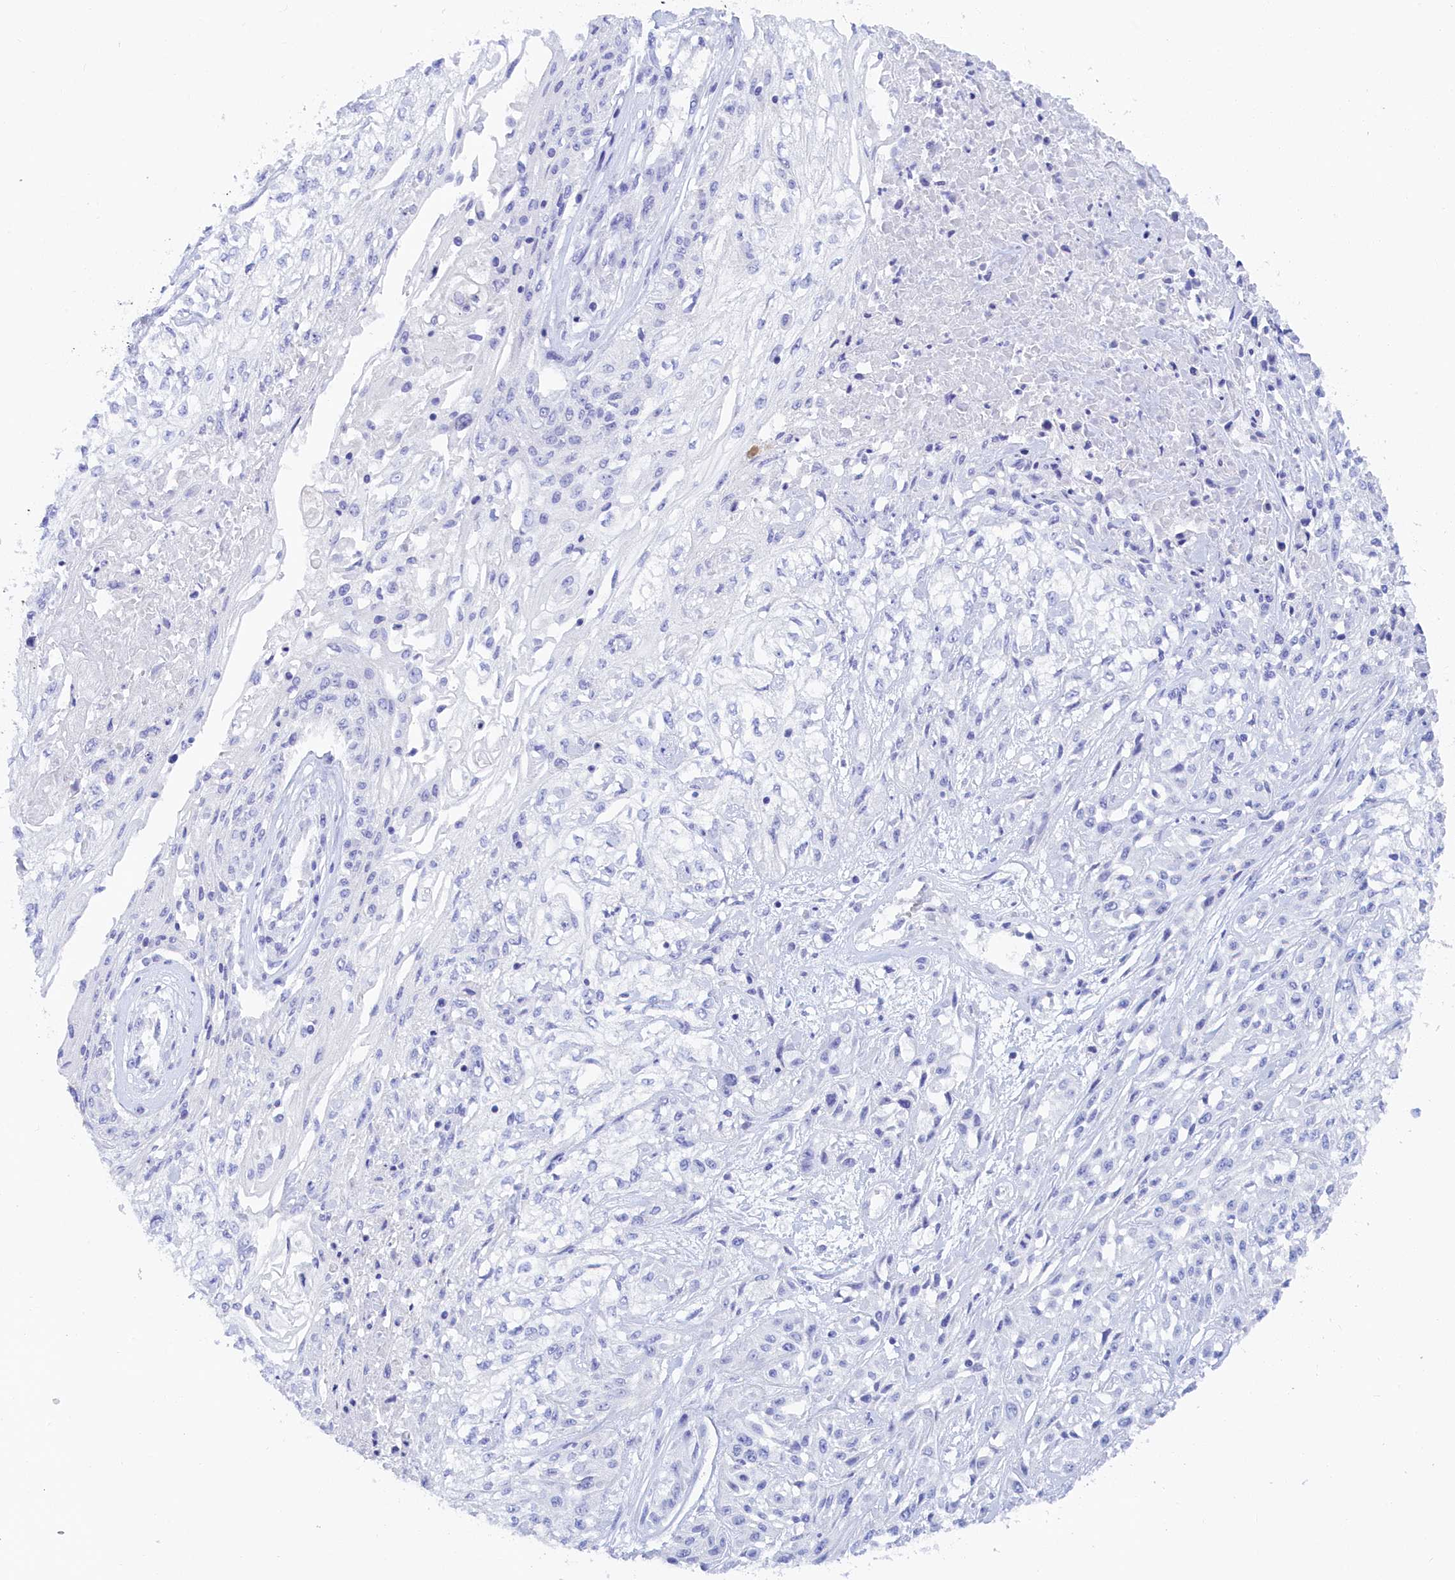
{"staining": {"intensity": "negative", "quantity": "none", "location": "none"}, "tissue": "skin cancer", "cell_type": "Tumor cells", "image_type": "cancer", "snomed": [{"axis": "morphology", "description": "Squamous cell carcinoma, NOS"}, {"axis": "morphology", "description": "Squamous cell carcinoma, metastatic, NOS"}, {"axis": "topography", "description": "Skin"}, {"axis": "topography", "description": "Lymph node"}], "caption": "Immunohistochemistry (IHC) histopathology image of neoplastic tissue: human squamous cell carcinoma (skin) stained with DAB (3,3'-diaminobenzidine) demonstrates no significant protein staining in tumor cells. (DAB (3,3'-diaminobenzidine) immunohistochemistry, high magnification).", "gene": "TRIM10", "patient": {"sex": "male", "age": 75}}